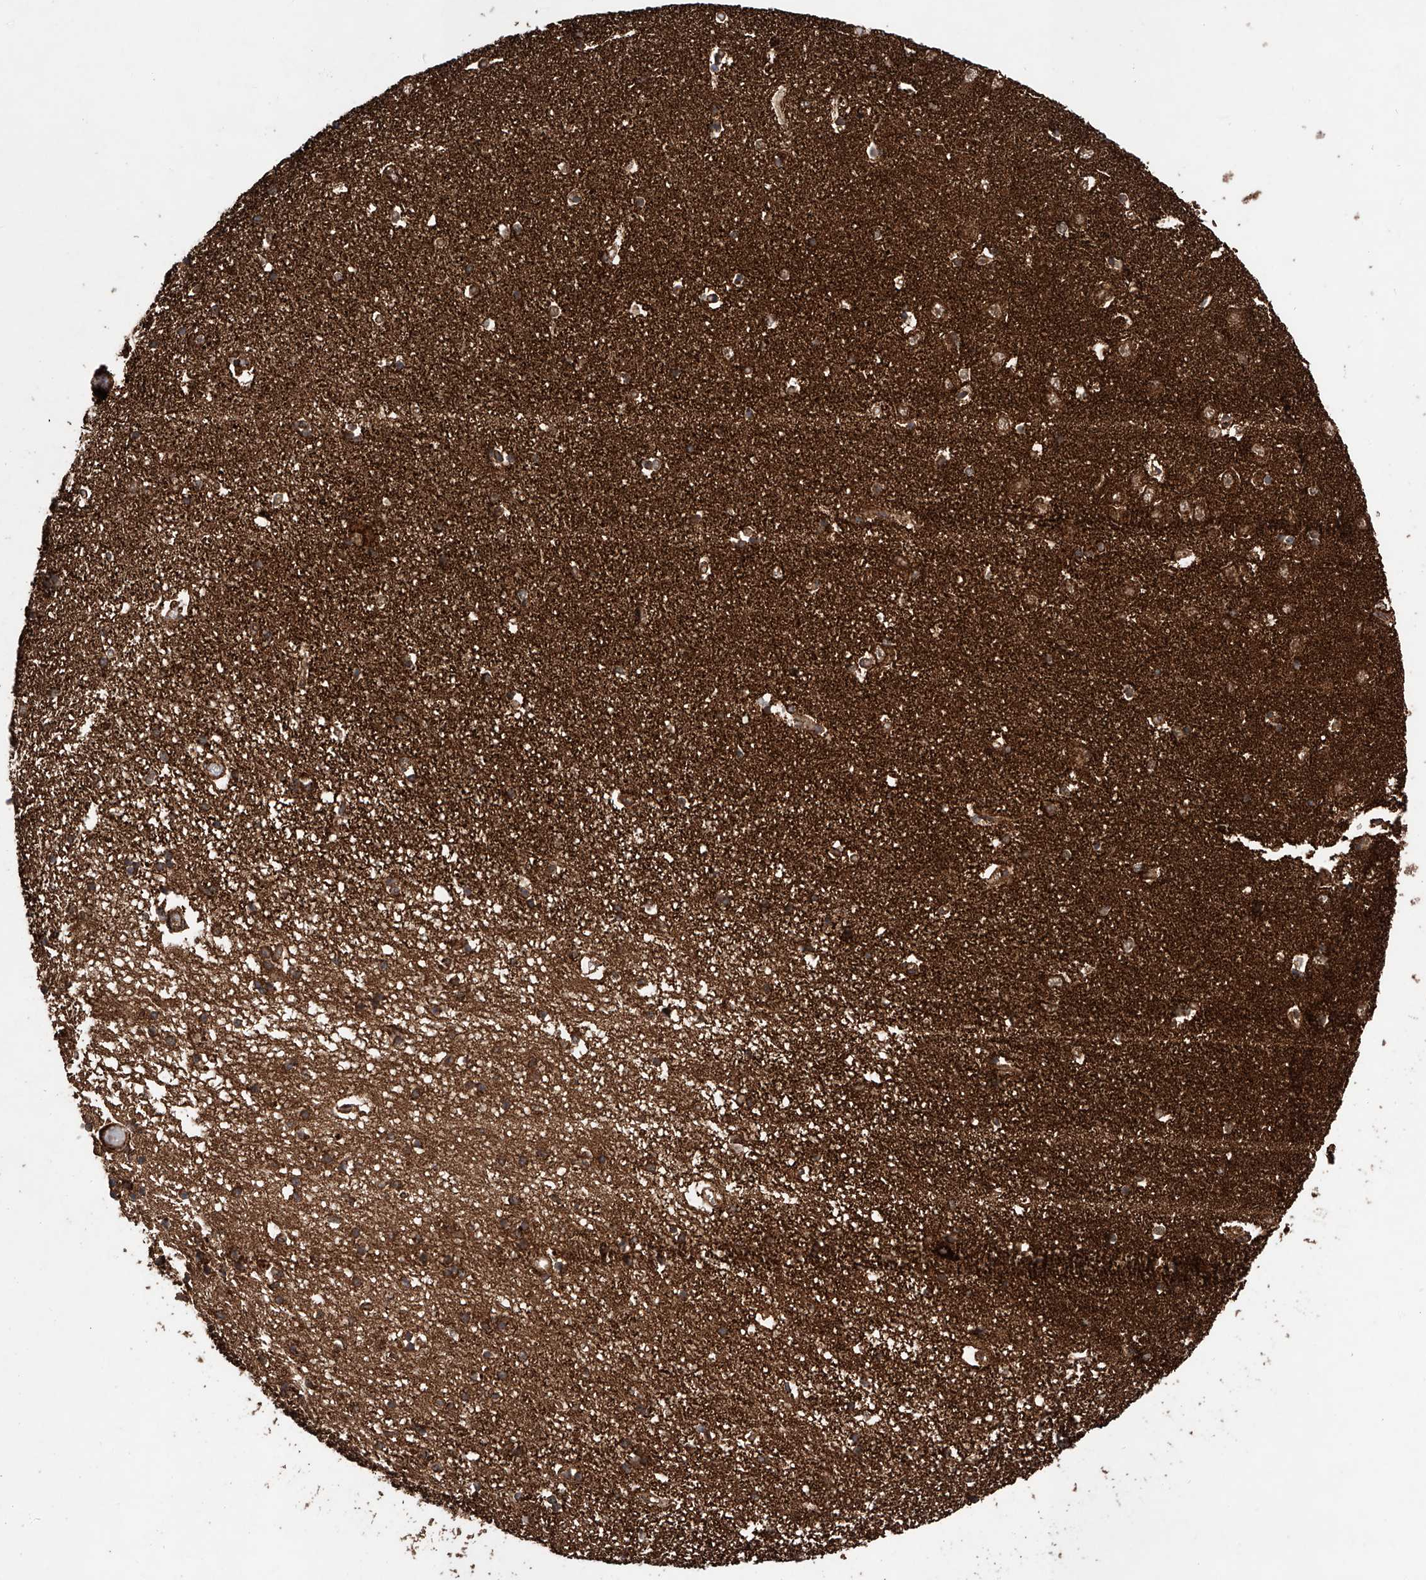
{"staining": {"intensity": "moderate", "quantity": ">75%", "location": "cytoplasmic/membranous"}, "tissue": "hippocampus", "cell_type": "Glial cells", "image_type": "normal", "snomed": [{"axis": "morphology", "description": "Normal tissue, NOS"}, {"axis": "topography", "description": "Hippocampus"}], "caption": "Glial cells reveal medium levels of moderate cytoplasmic/membranous expression in approximately >75% of cells in benign hippocampus.", "gene": "PISD", "patient": {"sex": "male", "age": 70}}